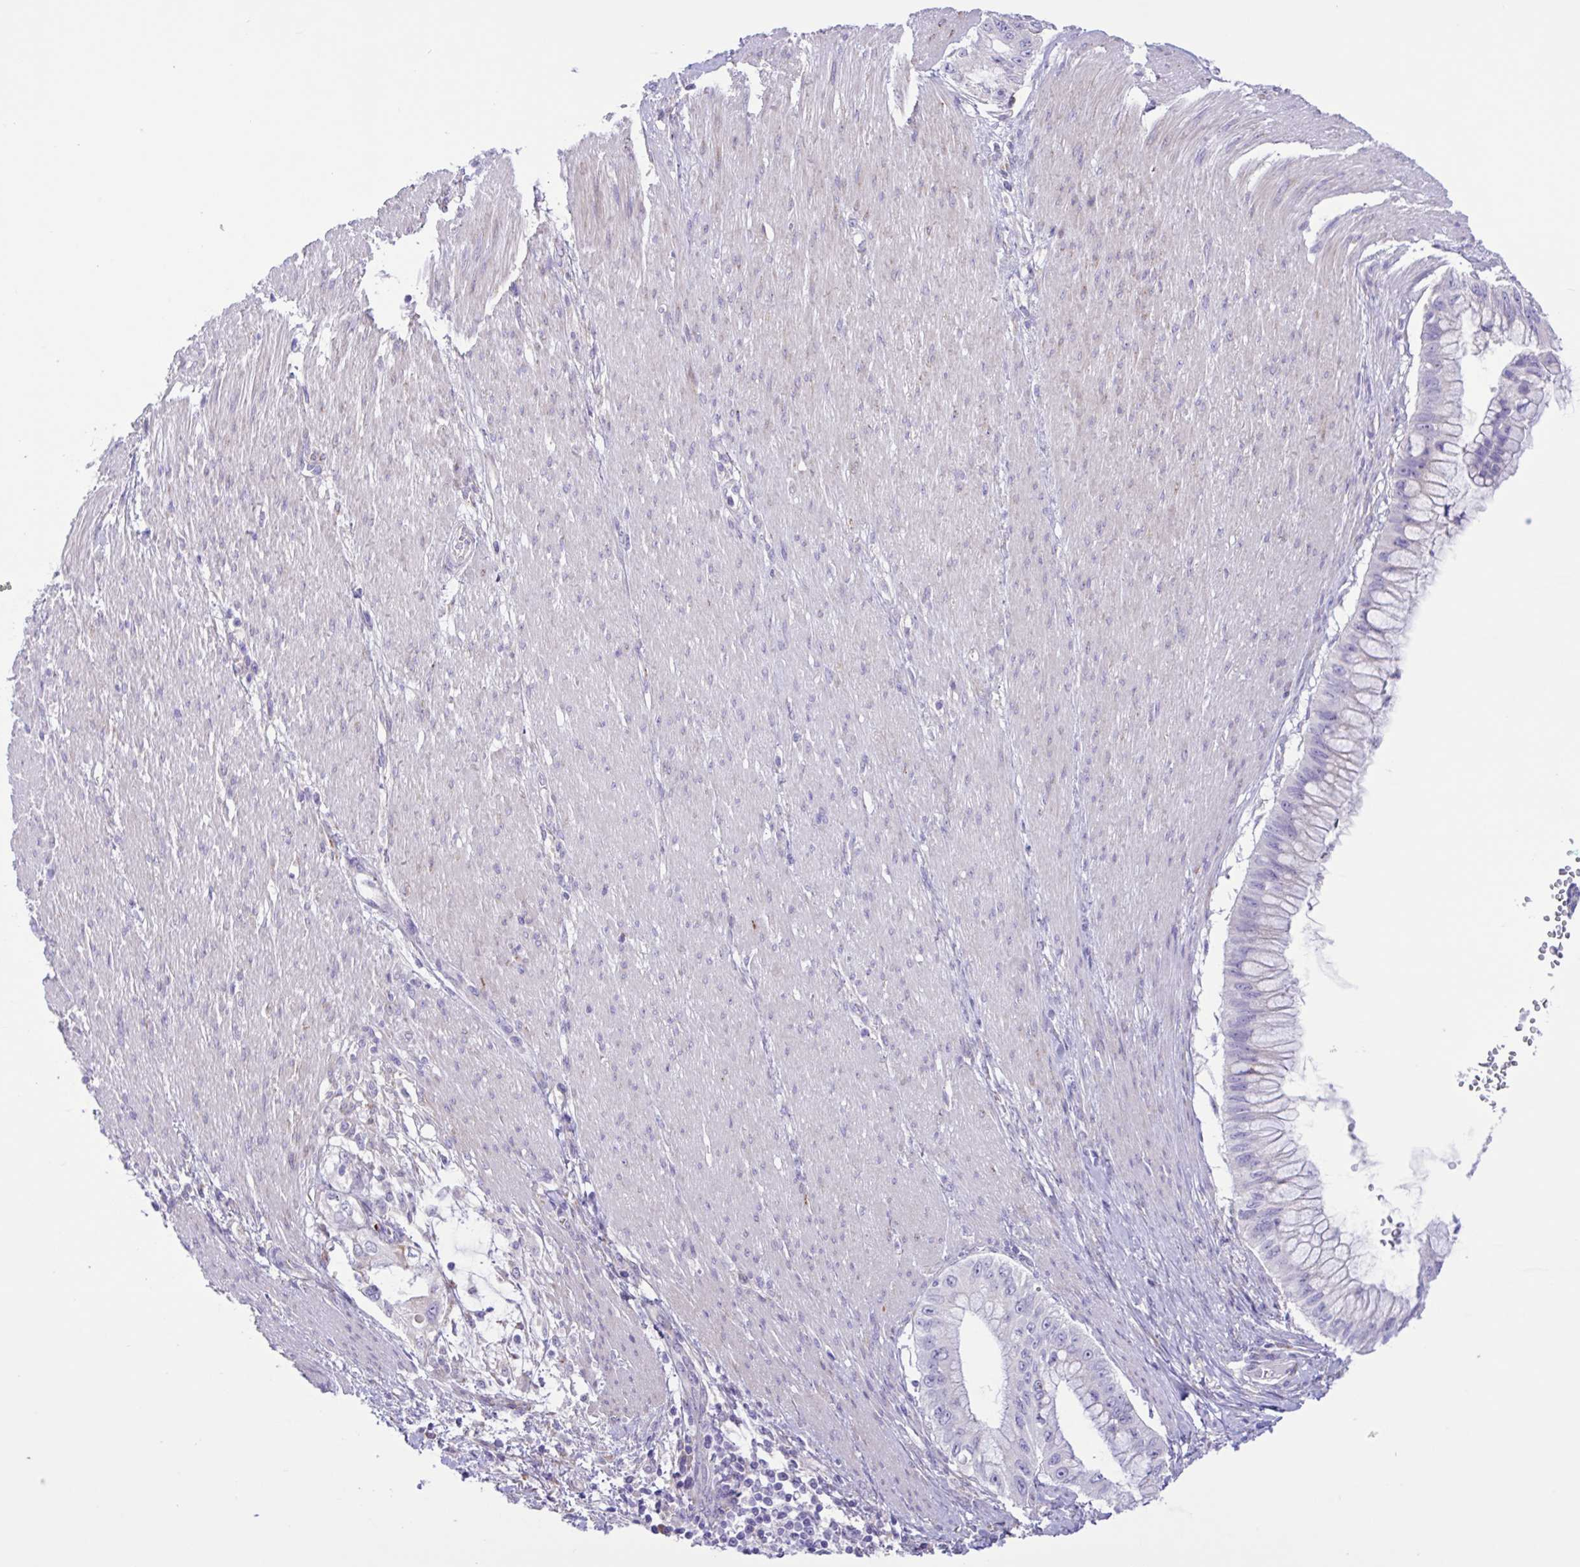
{"staining": {"intensity": "negative", "quantity": "none", "location": "none"}, "tissue": "pancreatic cancer", "cell_type": "Tumor cells", "image_type": "cancer", "snomed": [{"axis": "morphology", "description": "Adenocarcinoma, NOS"}, {"axis": "topography", "description": "Pancreas"}], "caption": "Tumor cells show no significant staining in pancreatic cancer (adenocarcinoma).", "gene": "DSC3", "patient": {"sex": "male", "age": 48}}